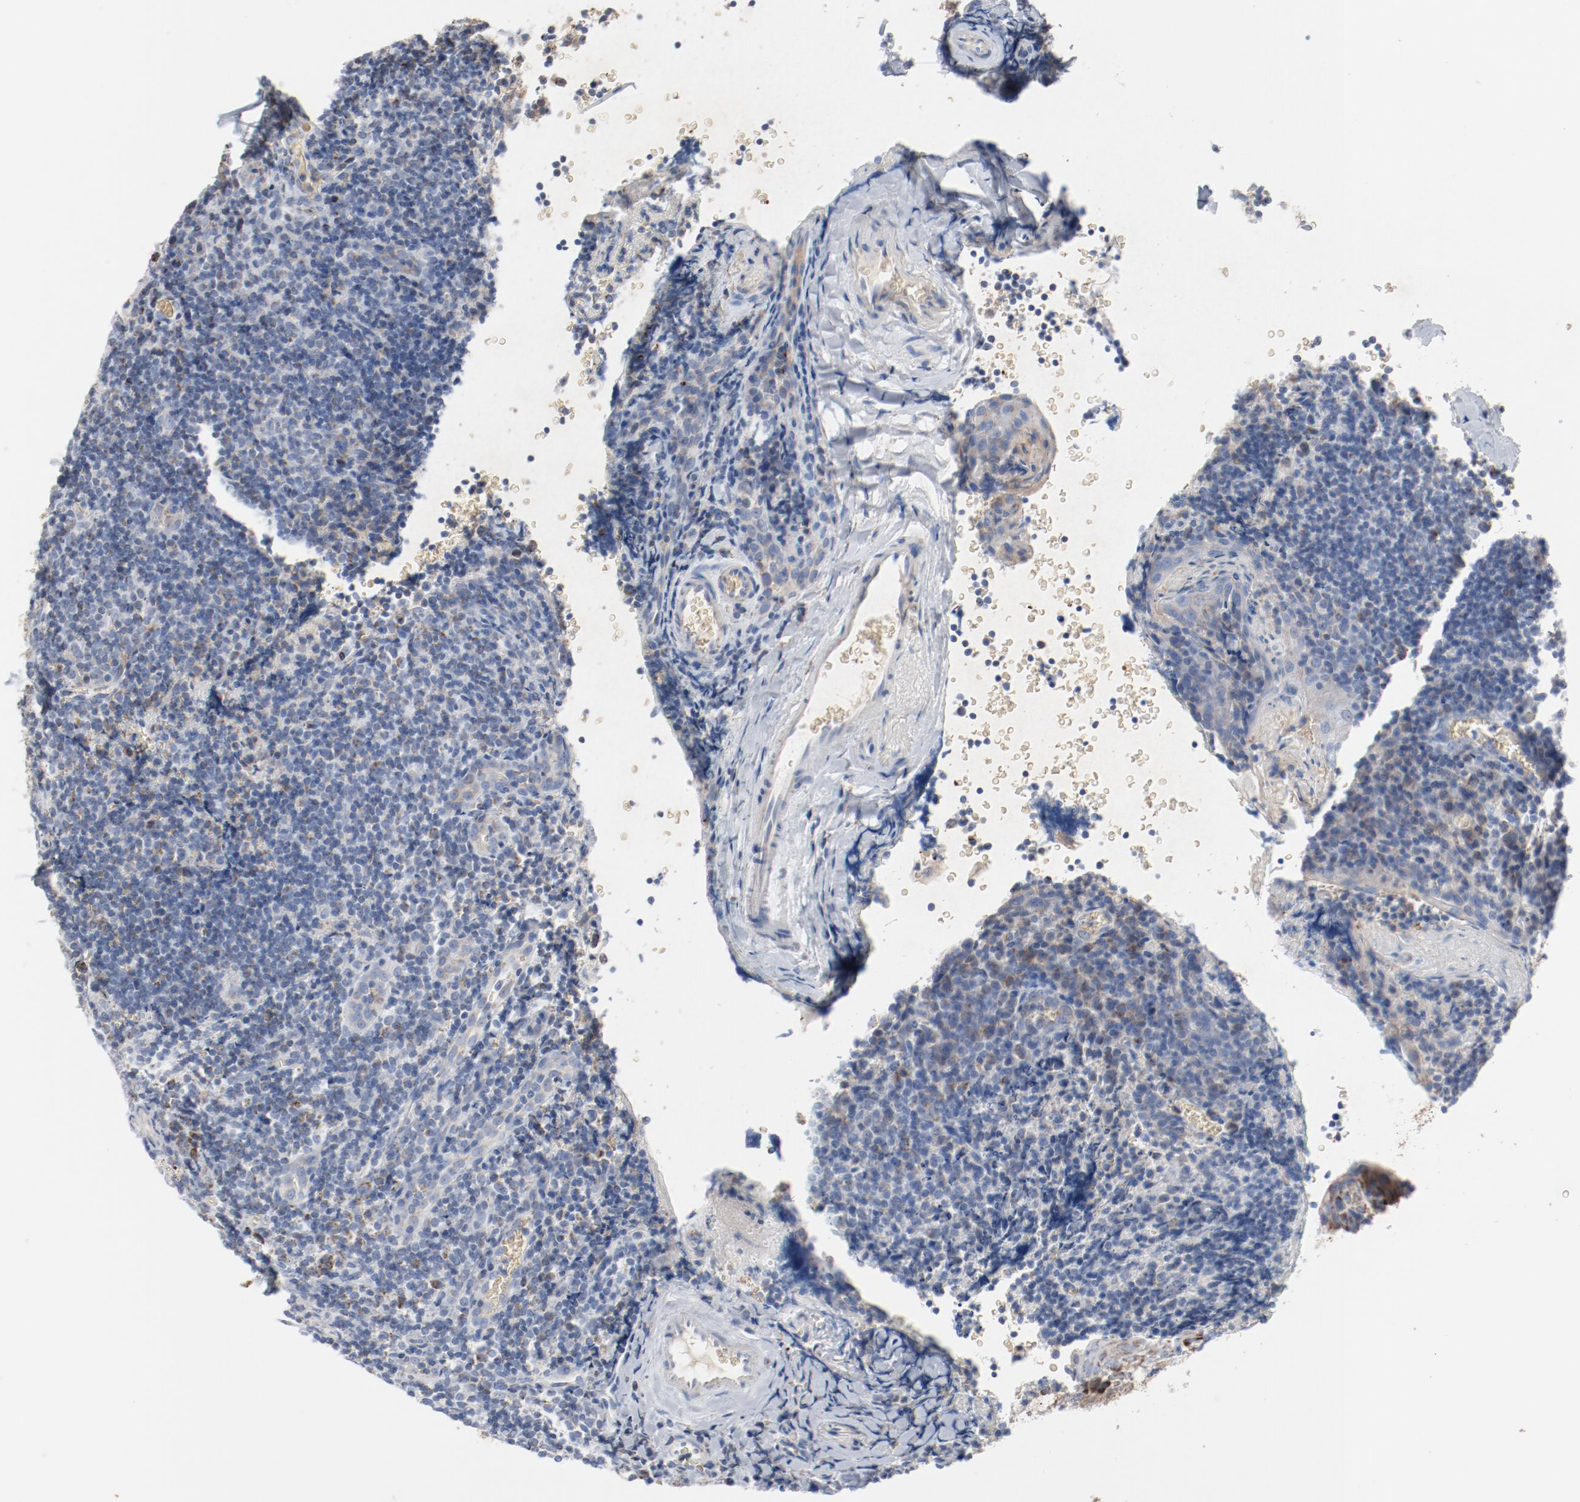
{"staining": {"intensity": "moderate", "quantity": "25%-75%", "location": "cytoplasmic/membranous"}, "tissue": "tonsil", "cell_type": "Germinal center cells", "image_type": "normal", "snomed": [{"axis": "morphology", "description": "Normal tissue, NOS"}, {"axis": "topography", "description": "Tonsil"}], "caption": "Protein analysis of unremarkable tonsil displays moderate cytoplasmic/membranous positivity in approximately 25%-75% of germinal center cells.", "gene": "NDUFB8", "patient": {"sex": "male", "age": 20}}